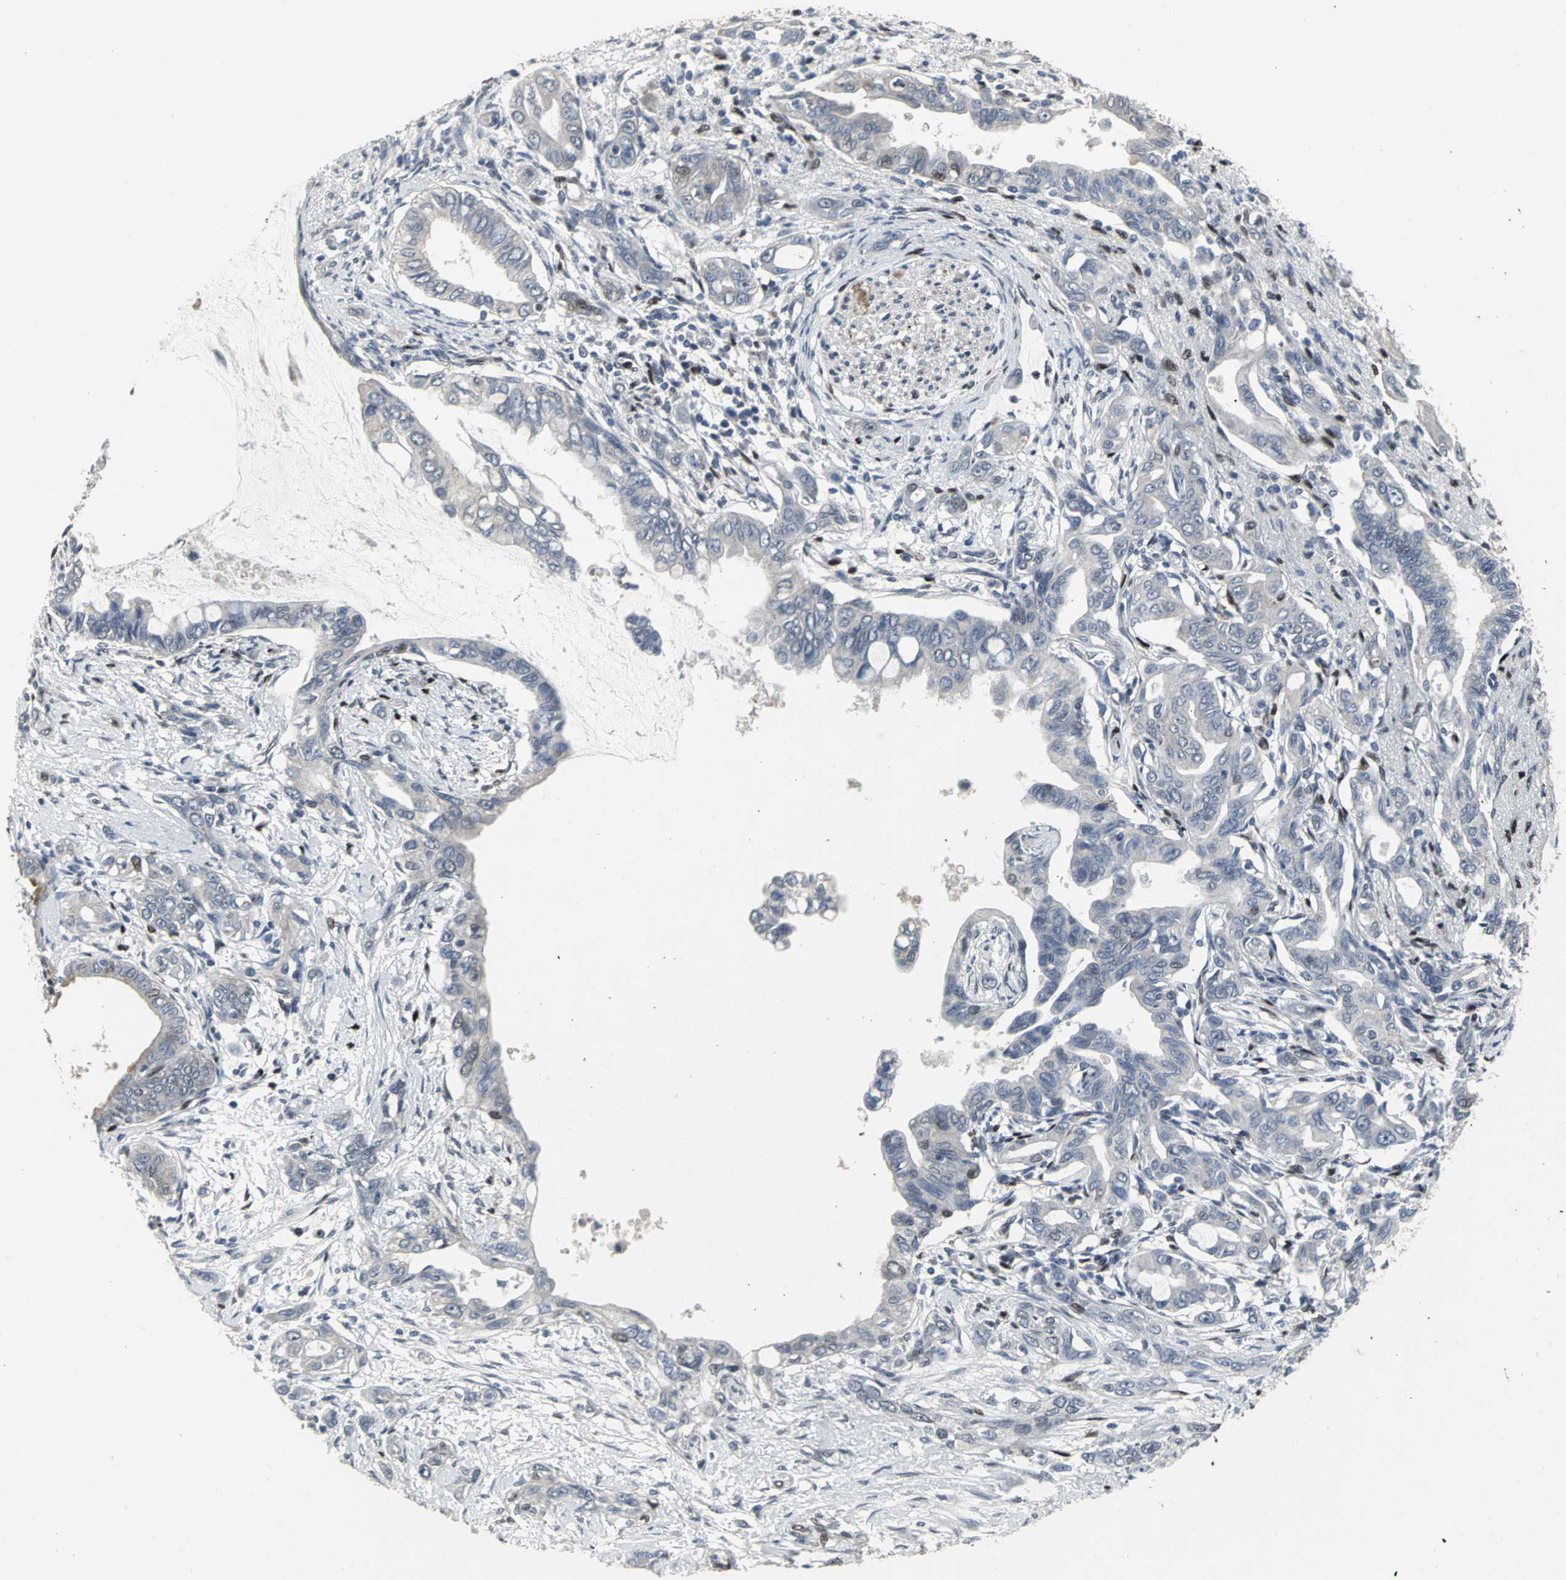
{"staining": {"intensity": "weak", "quantity": "<25%", "location": "nuclear"}, "tissue": "pancreatic cancer", "cell_type": "Tumor cells", "image_type": "cancer", "snomed": [{"axis": "morphology", "description": "Adenocarcinoma, NOS"}, {"axis": "topography", "description": "Pancreas"}], "caption": "The immunohistochemistry micrograph has no significant expression in tumor cells of pancreatic adenocarcinoma tissue.", "gene": "SRF", "patient": {"sex": "female", "age": 60}}